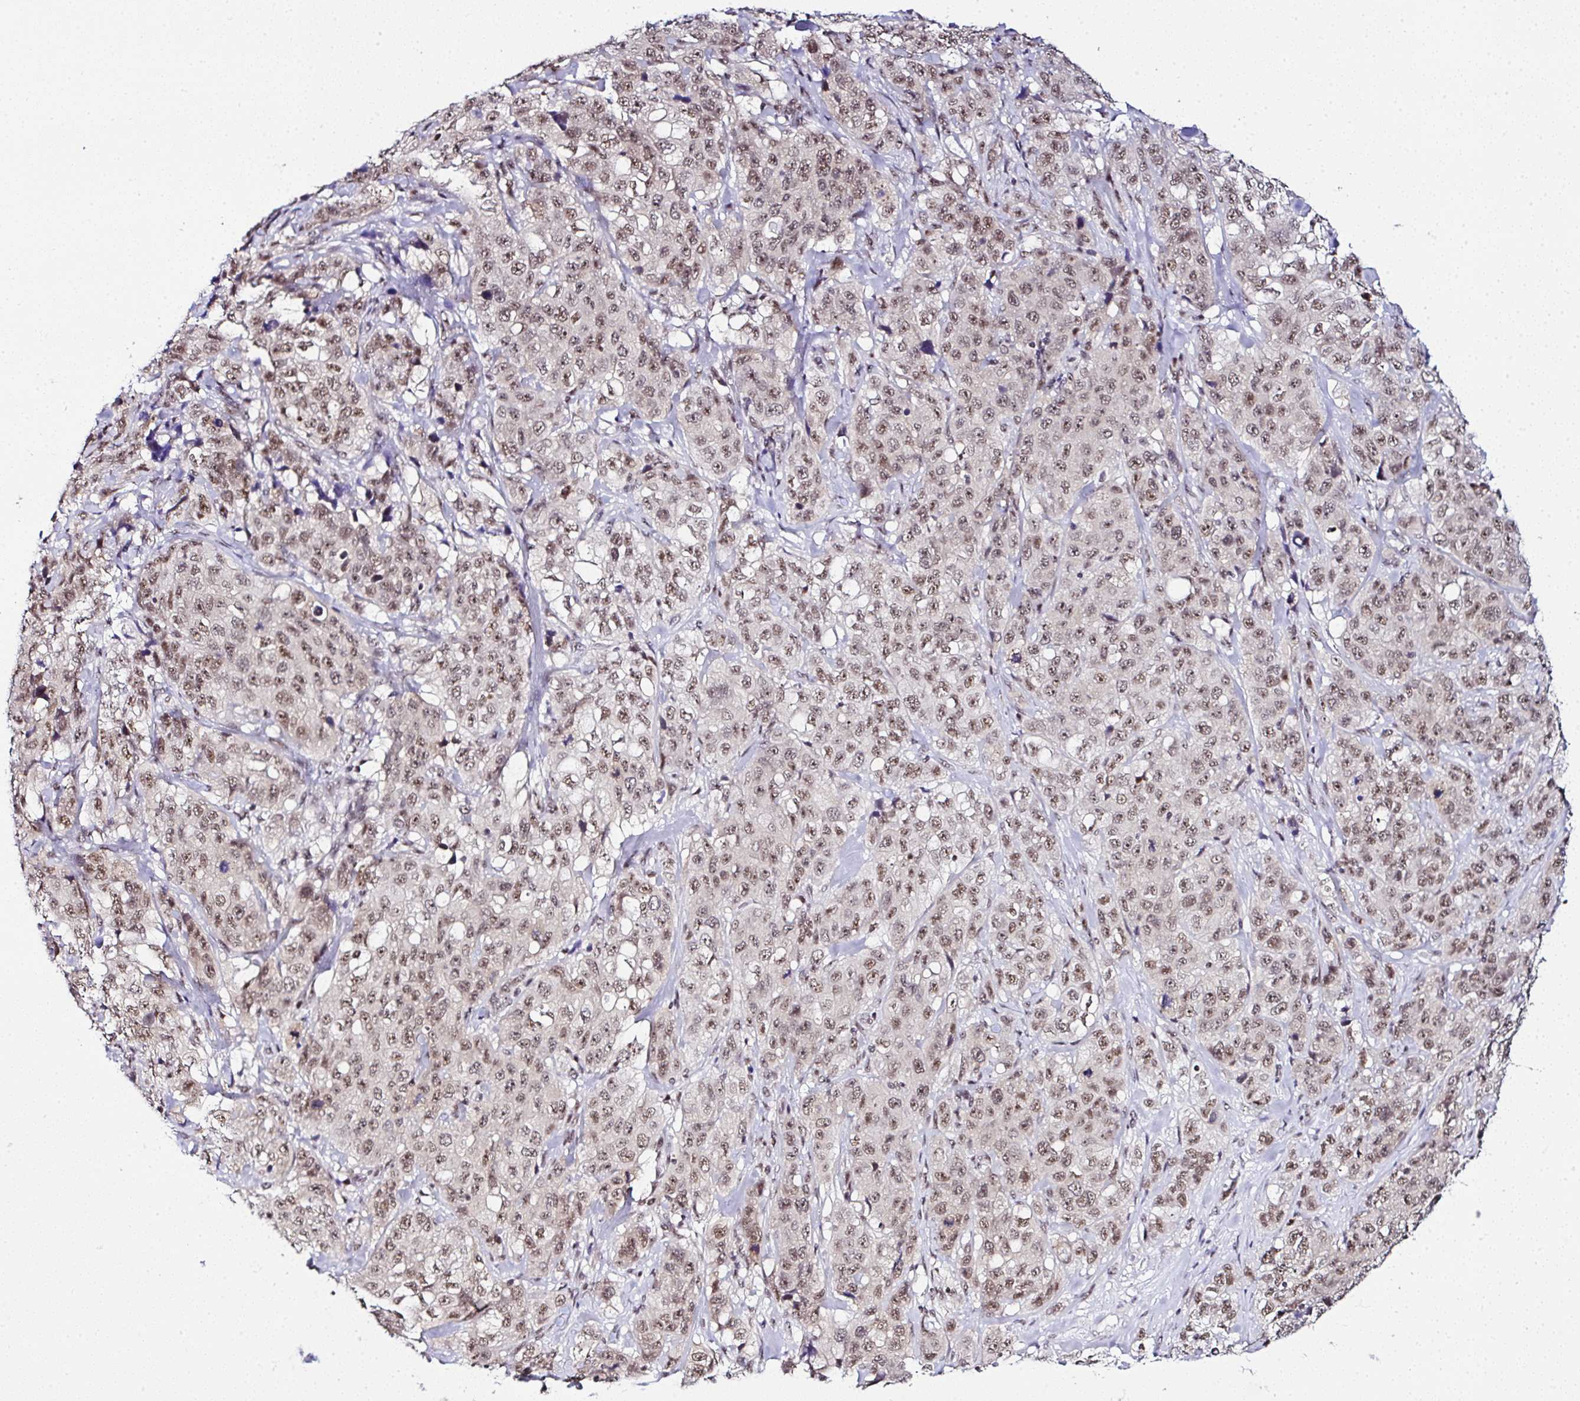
{"staining": {"intensity": "moderate", "quantity": ">75%", "location": "nuclear"}, "tissue": "stomach cancer", "cell_type": "Tumor cells", "image_type": "cancer", "snomed": [{"axis": "morphology", "description": "Adenocarcinoma, NOS"}, {"axis": "topography", "description": "Stomach"}], "caption": "Immunohistochemical staining of human stomach cancer (adenocarcinoma) displays medium levels of moderate nuclear protein expression in approximately >75% of tumor cells.", "gene": "PTPN2", "patient": {"sex": "male", "age": 48}}